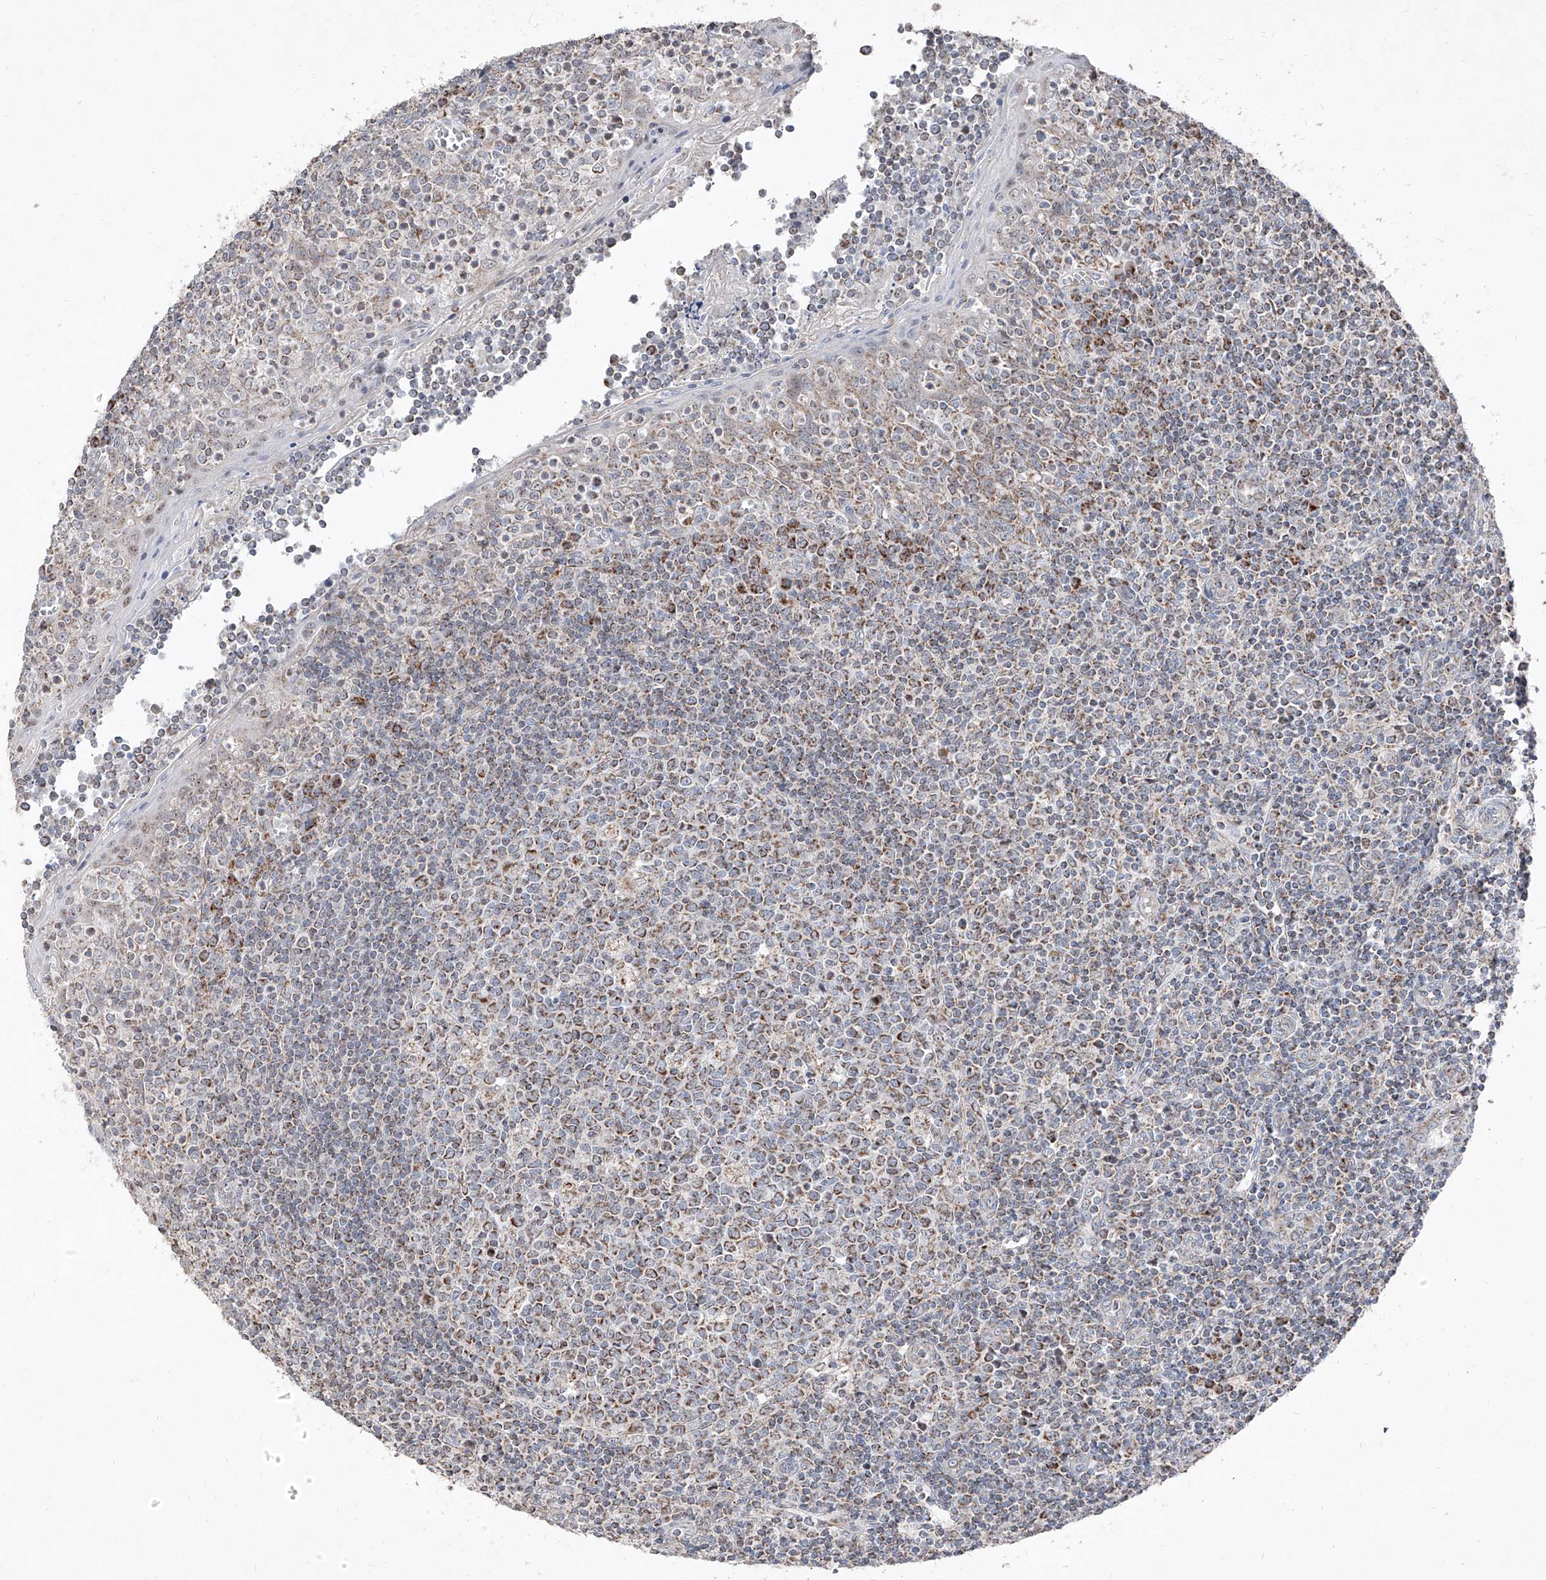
{"staining": {"intensity": "moderate", "quantity": "25%-75%", "location": "cytoplasmic/membranous"}, "tissue": "tonsil", "cell_type": "Germinal center cells", "image_type": "normal", "snomed": [{"axis": "morphology", "description": "Normal tissue, NOS"}, {"axis": "topography", "description": "Tonsil"}], "caption": "Tonsil stained with a brown dye displays moderate cytoplasmic/membranous positive expression in about 25%-75% of germinal center cells.", "gene": "NDUFB3", "patient": {"sex": "female", "age": 19}}